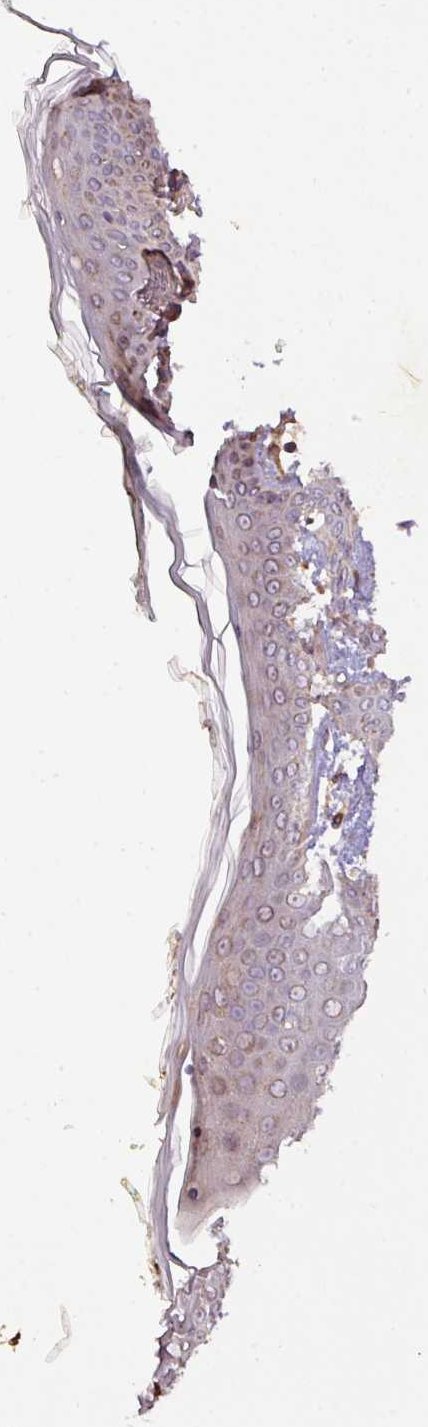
{"staining": {"intensity": "moderate", "quantity": ">75%", "location": "cytoplasmic/membranous"}, "tissue": "skin", "cell_type": "Fibroblasts", "image_type": "normal", "snomed": [{"axis": "morphology", "description": "Normal tissue, NOS"}, {"axis": "topography", "description": "Skin"}], "caption": "Protein analysis of normal skin displays moderate cytoplasmic/membranous expression in about >75% of fibroblasts. (brown staining indicates protein expression, while blue staining denotes nuclei).", "gene": "YPEL1", "patient": {"sex": "female", "age": 34}}